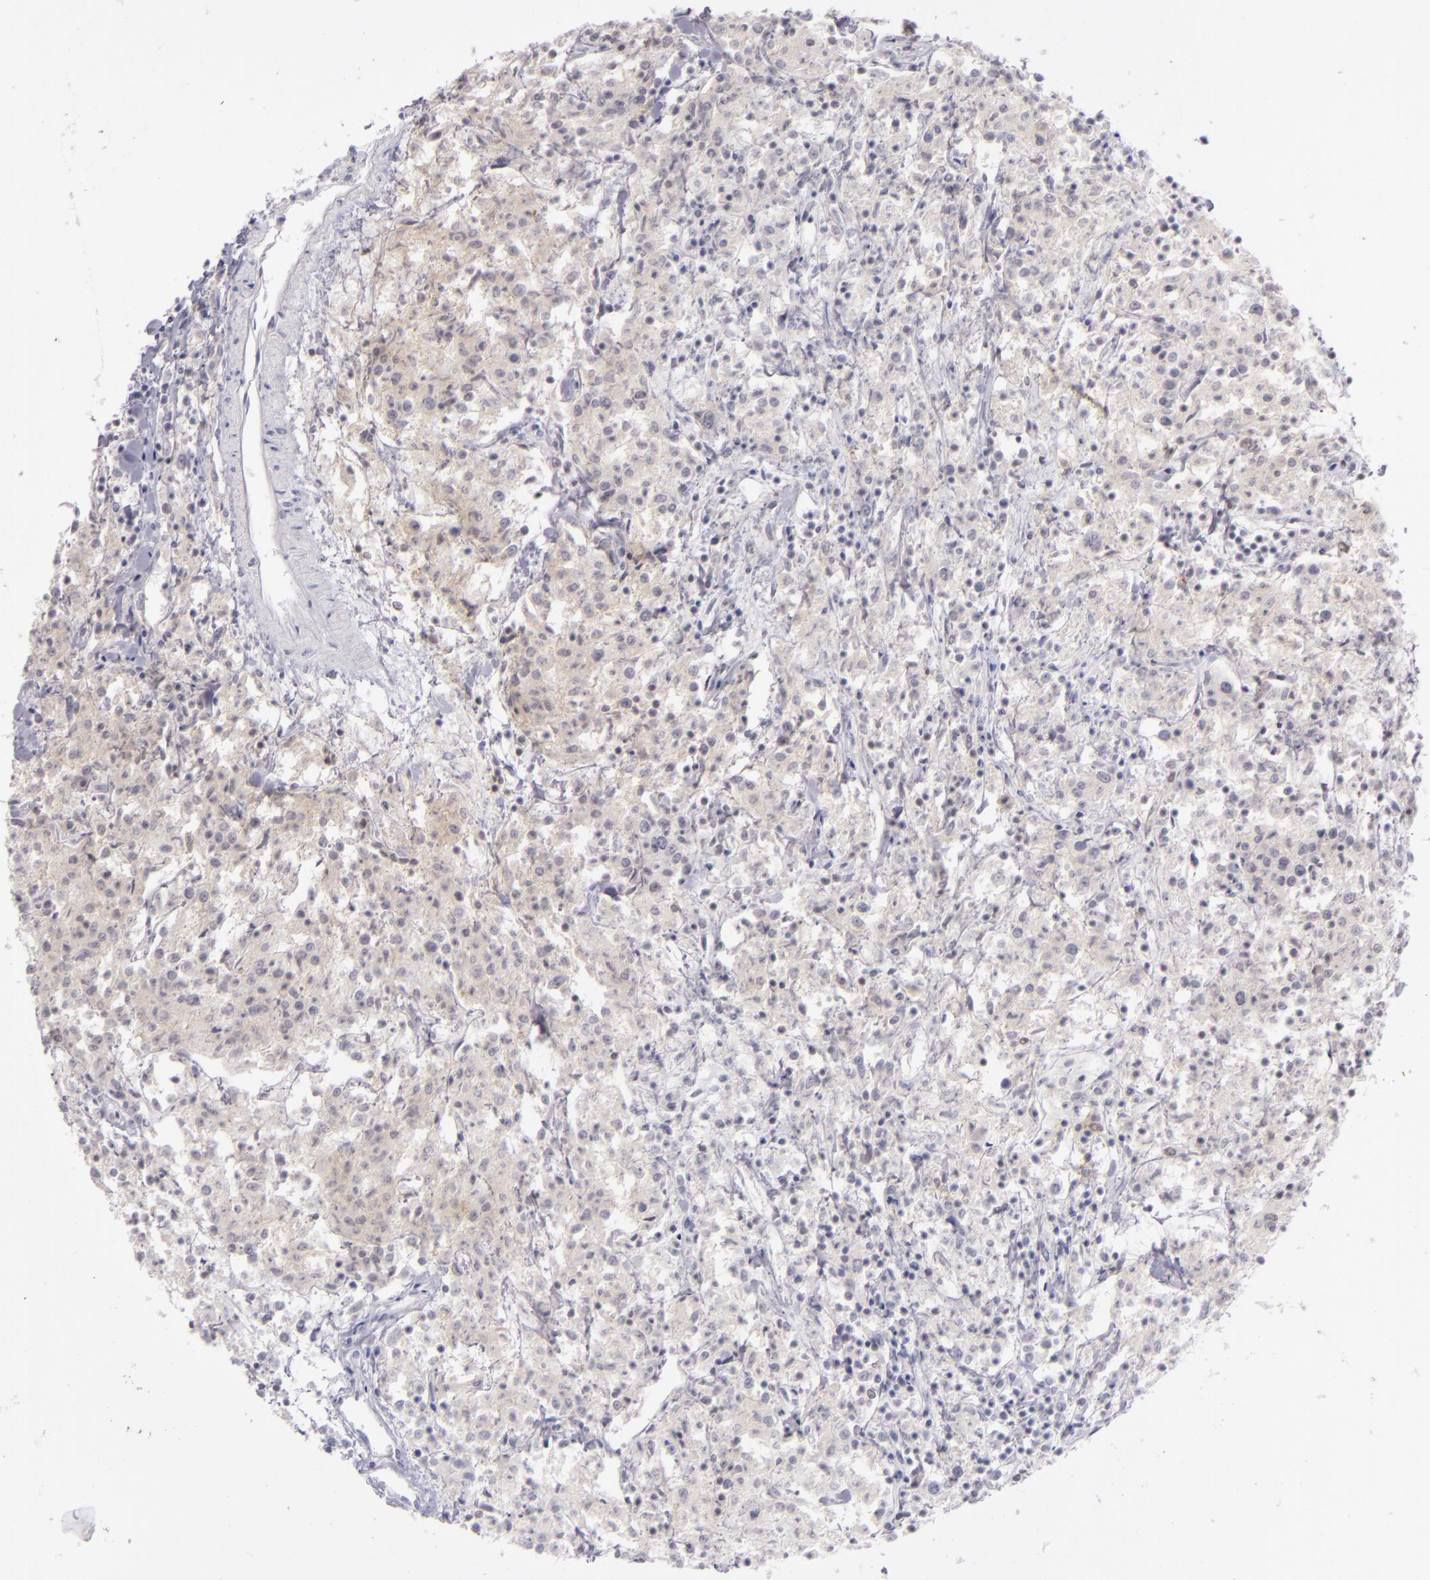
{"staining": {"intensity": "weak", "quantity": "25%-75%", "location": "cytoplasmic/membranous"}, "tissue": "lymphoma", "cell_type": "Tumor cells", "image_type": "cancer", "snomed": [{"axis": "morphology", "description": "Malignant lymphoma, non-Hodgkin's type, Low grade"}, {"axis": "topography", "description": "Small intestine"}], "caption": "Human lymphoma stained with a brown dye exhibits weak cytoplasmic/membranous positive positivity in about 25%-75% of tumor cells.", "gene": "CD40", "patient": {"sex": "female", "age": 59}}